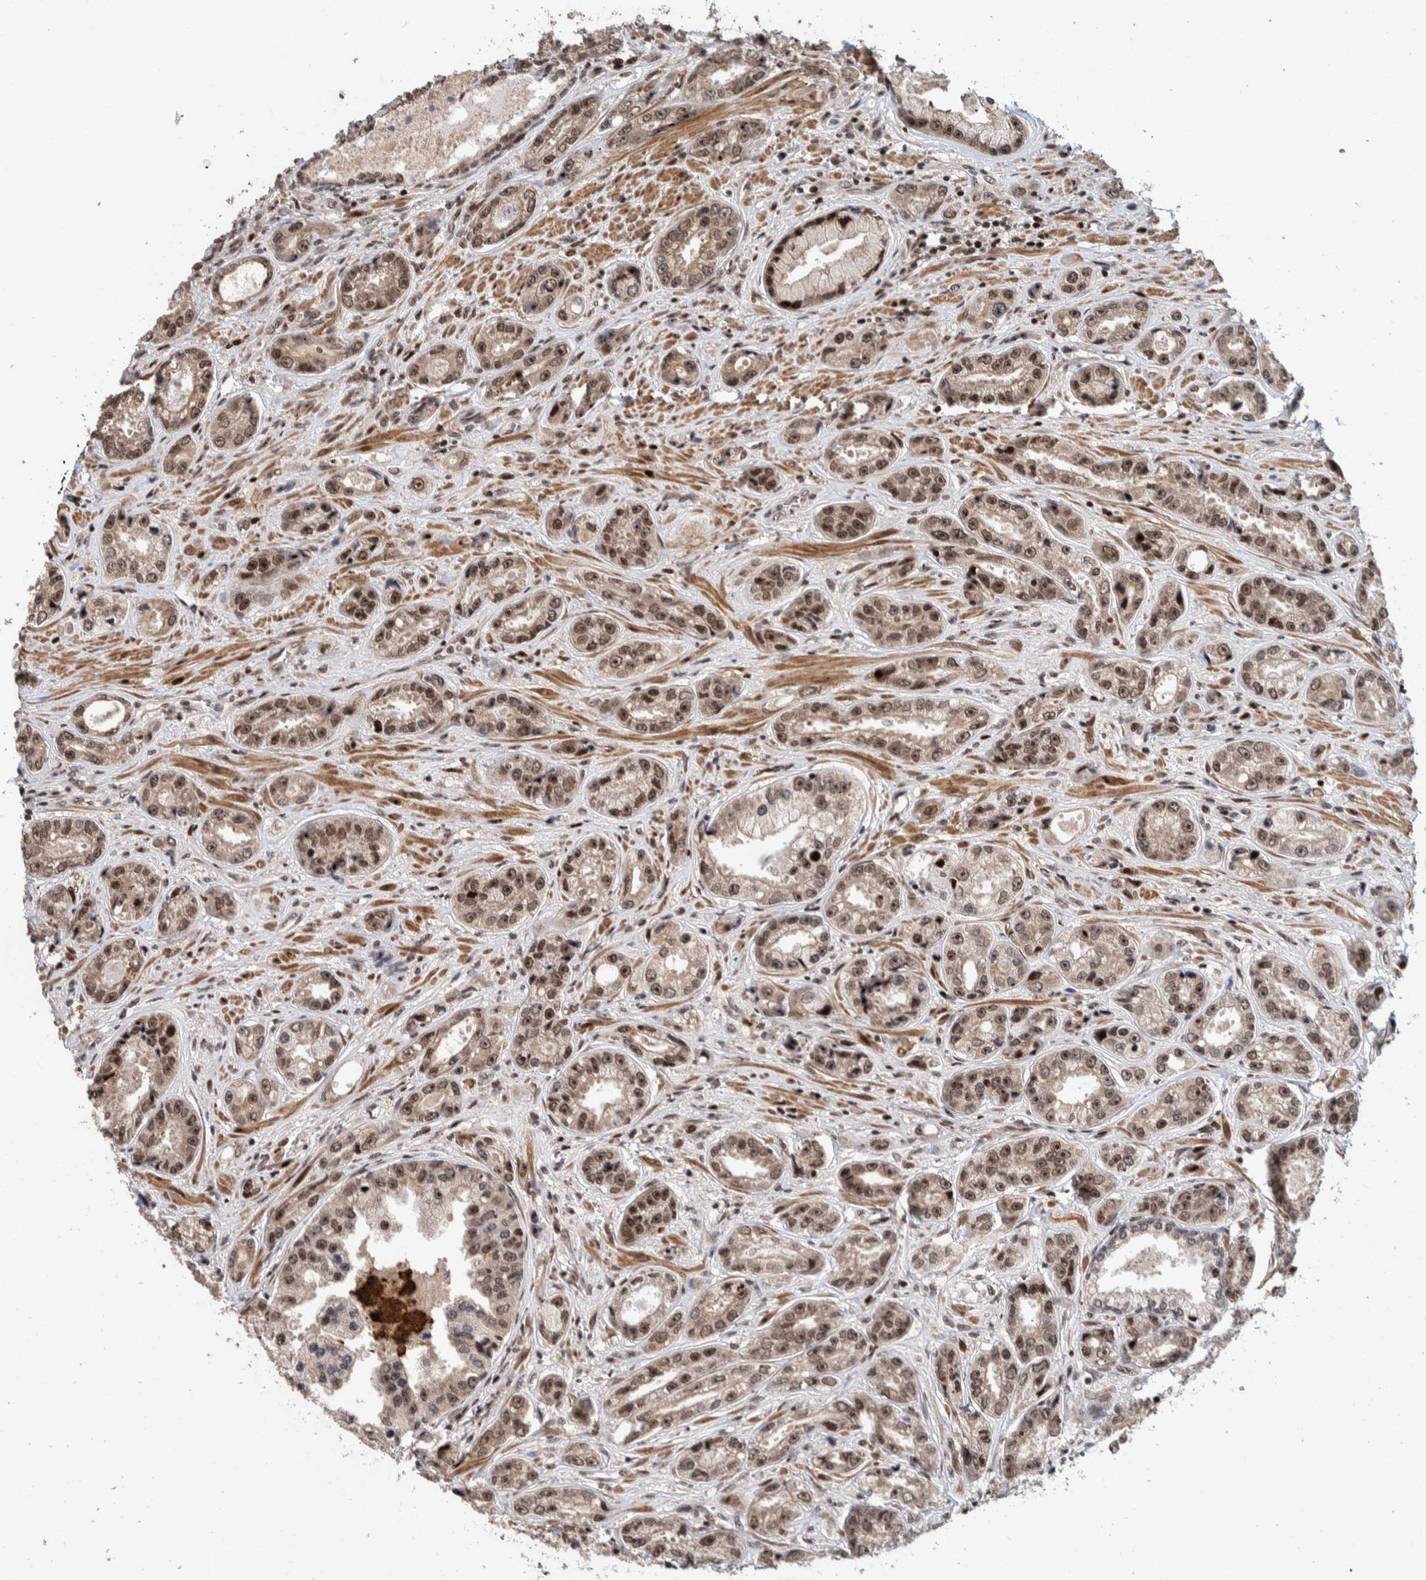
{"staining": {"intensity": "moderate", "quantity": ">75%", "location": "nuclear"}, "tissue": "prostate cancer", "cell_type": "Tumor cells", "image_type": "cancer", "snomed": [{"axis": "morphology", "description": "Adenocarcinoma, High grade"}, {"axis": "topography", "description": "Prostate"}], "caption": "Protein expression analysis of human prostate high-grade adenocarcinoma reveals moderate nuclear positivity in approximately >75% of tumor cells.", "gene": "CHD4", "patient": {"sex": "male", "age": 61}}